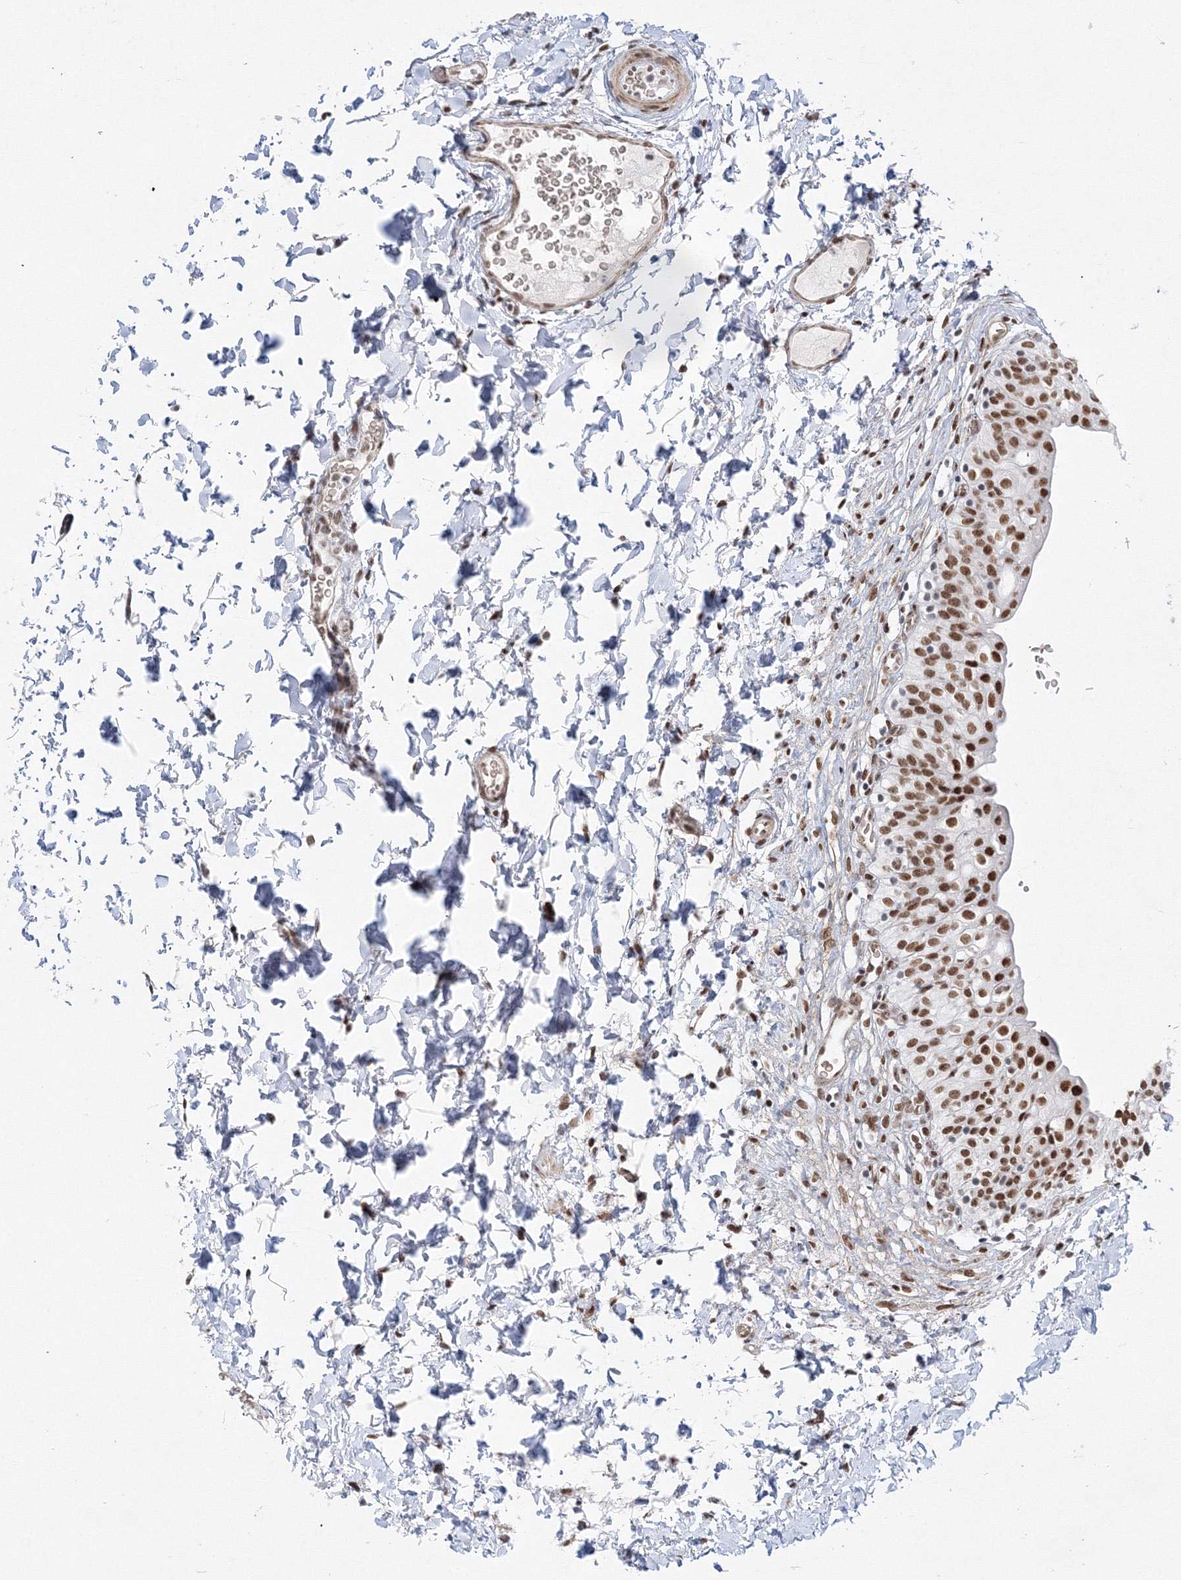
{"staining": {"intensity": "strong", "quantity": ">75%", "location": "nuclear"}, "tissue": "urinary bladder", "cell_type": "Urothelial cells", "image_type": "normal", "snomed": [{"axis": "morphology", "description": "Normal tissue, NOS"}, {"axis": "topography", "description": "Urinary bladder"}], "caption": "Immunohistochemistry of unremarkable human urinary bladder shows high levels of strong nuclear positivity in approximately >75% of urothelial cells. The protein is stained brown, and the nuclei are stained in blue (DAB IHC with brightfield microscopy, high magnification).", "gene": "ZNF638", "patient": {"sex": "male", "age": 55}}